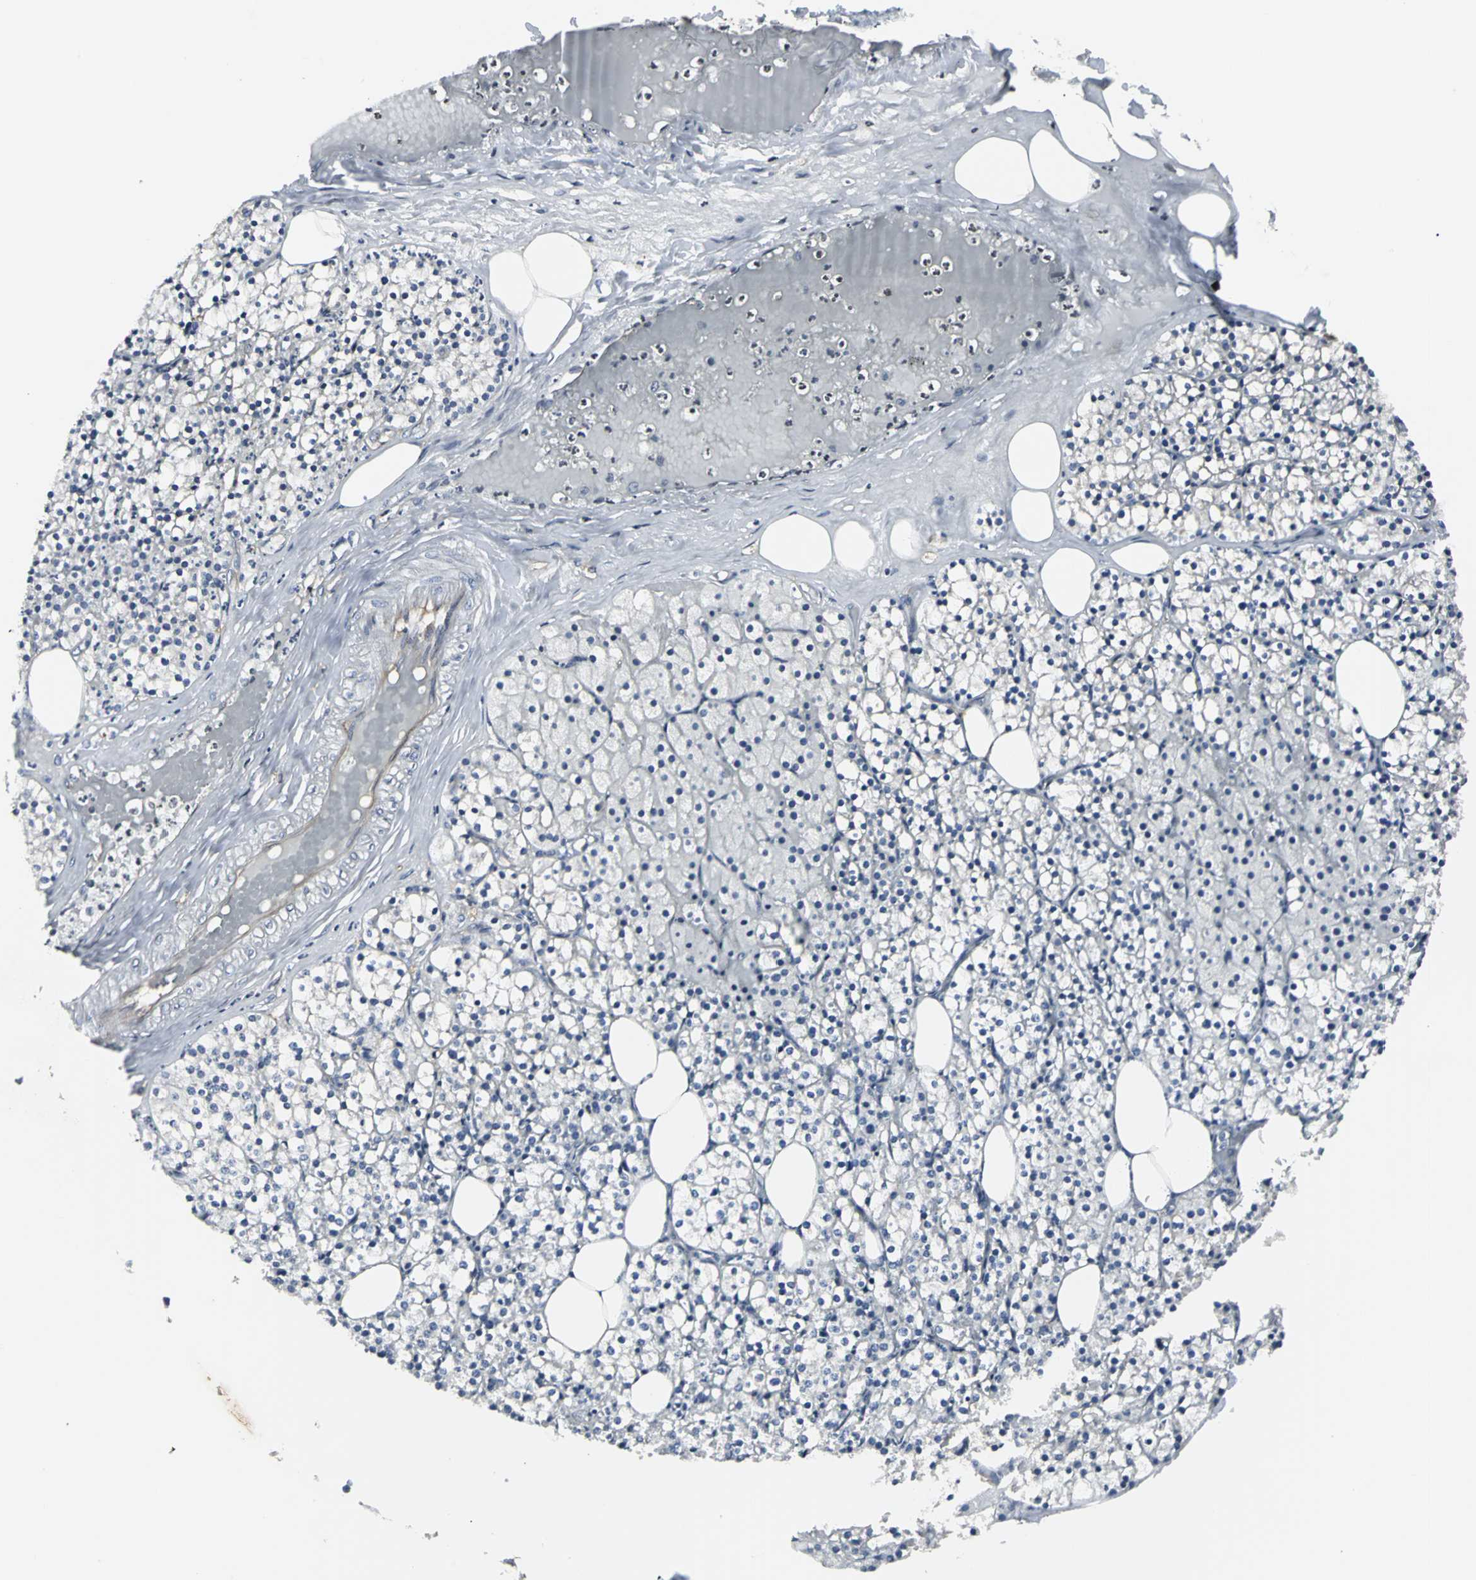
{"staining": {"intensity": "moderate", "quantity": "<25%", "location": "cytoplasmic/membranous"}, "tissue": "parathyroid gland", "cell_type": "Glandular cells", "image_type": "normal", "snomed": [{"axis": "morphology", "description": "Normal tissue, NOS"}, {"axis": "topography", "description": "Parathyroid gland"}], "caption": "This micrograph exhibits immunohistochemistry staining of benign human parathyroid gland, with low moderate cytoplasmic/membranous positivity in approximately <25% of glandular cells.", "gene": "CHRNB1", "patient": {"sex": "female", "age": 63}}